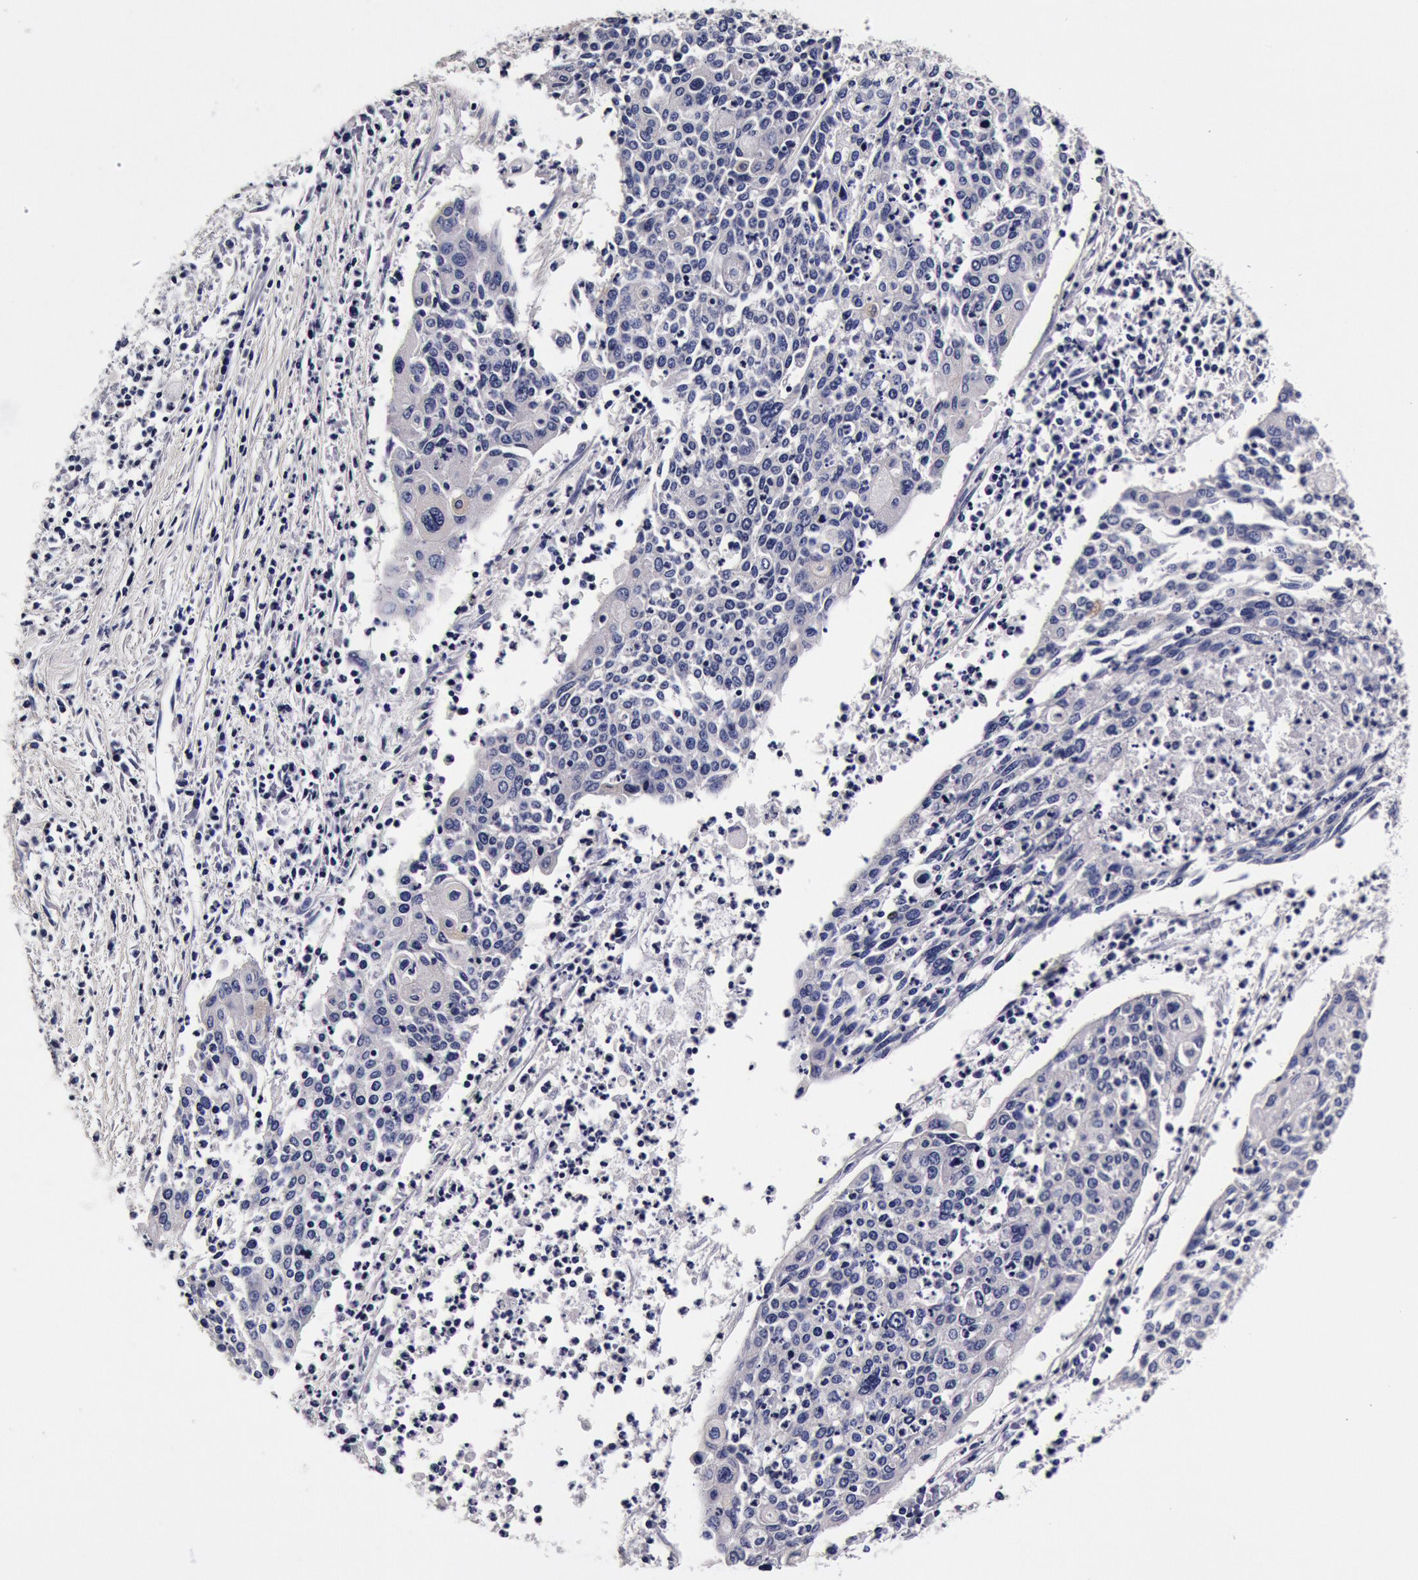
{"staining": {"intensity": "negative", "quantity": "none", "location": "none"}, "tissue": "cervical cancer", "cell_type": "Tumor cells", "image_type": "cancer", "snomed": [{"axis": "morphology", "description": "Squamous cell carcinoma, NOS"}, {"axis": "topography", "description": "Cervix"}], "caption": "This is an immunohistochemistry (IHC) photomicrograph of cervical squamous cell carcinoma. There is no positivity in tumor cells.", "gene": "CCDC22", "patient": {"sex": "female", "age": 40}}